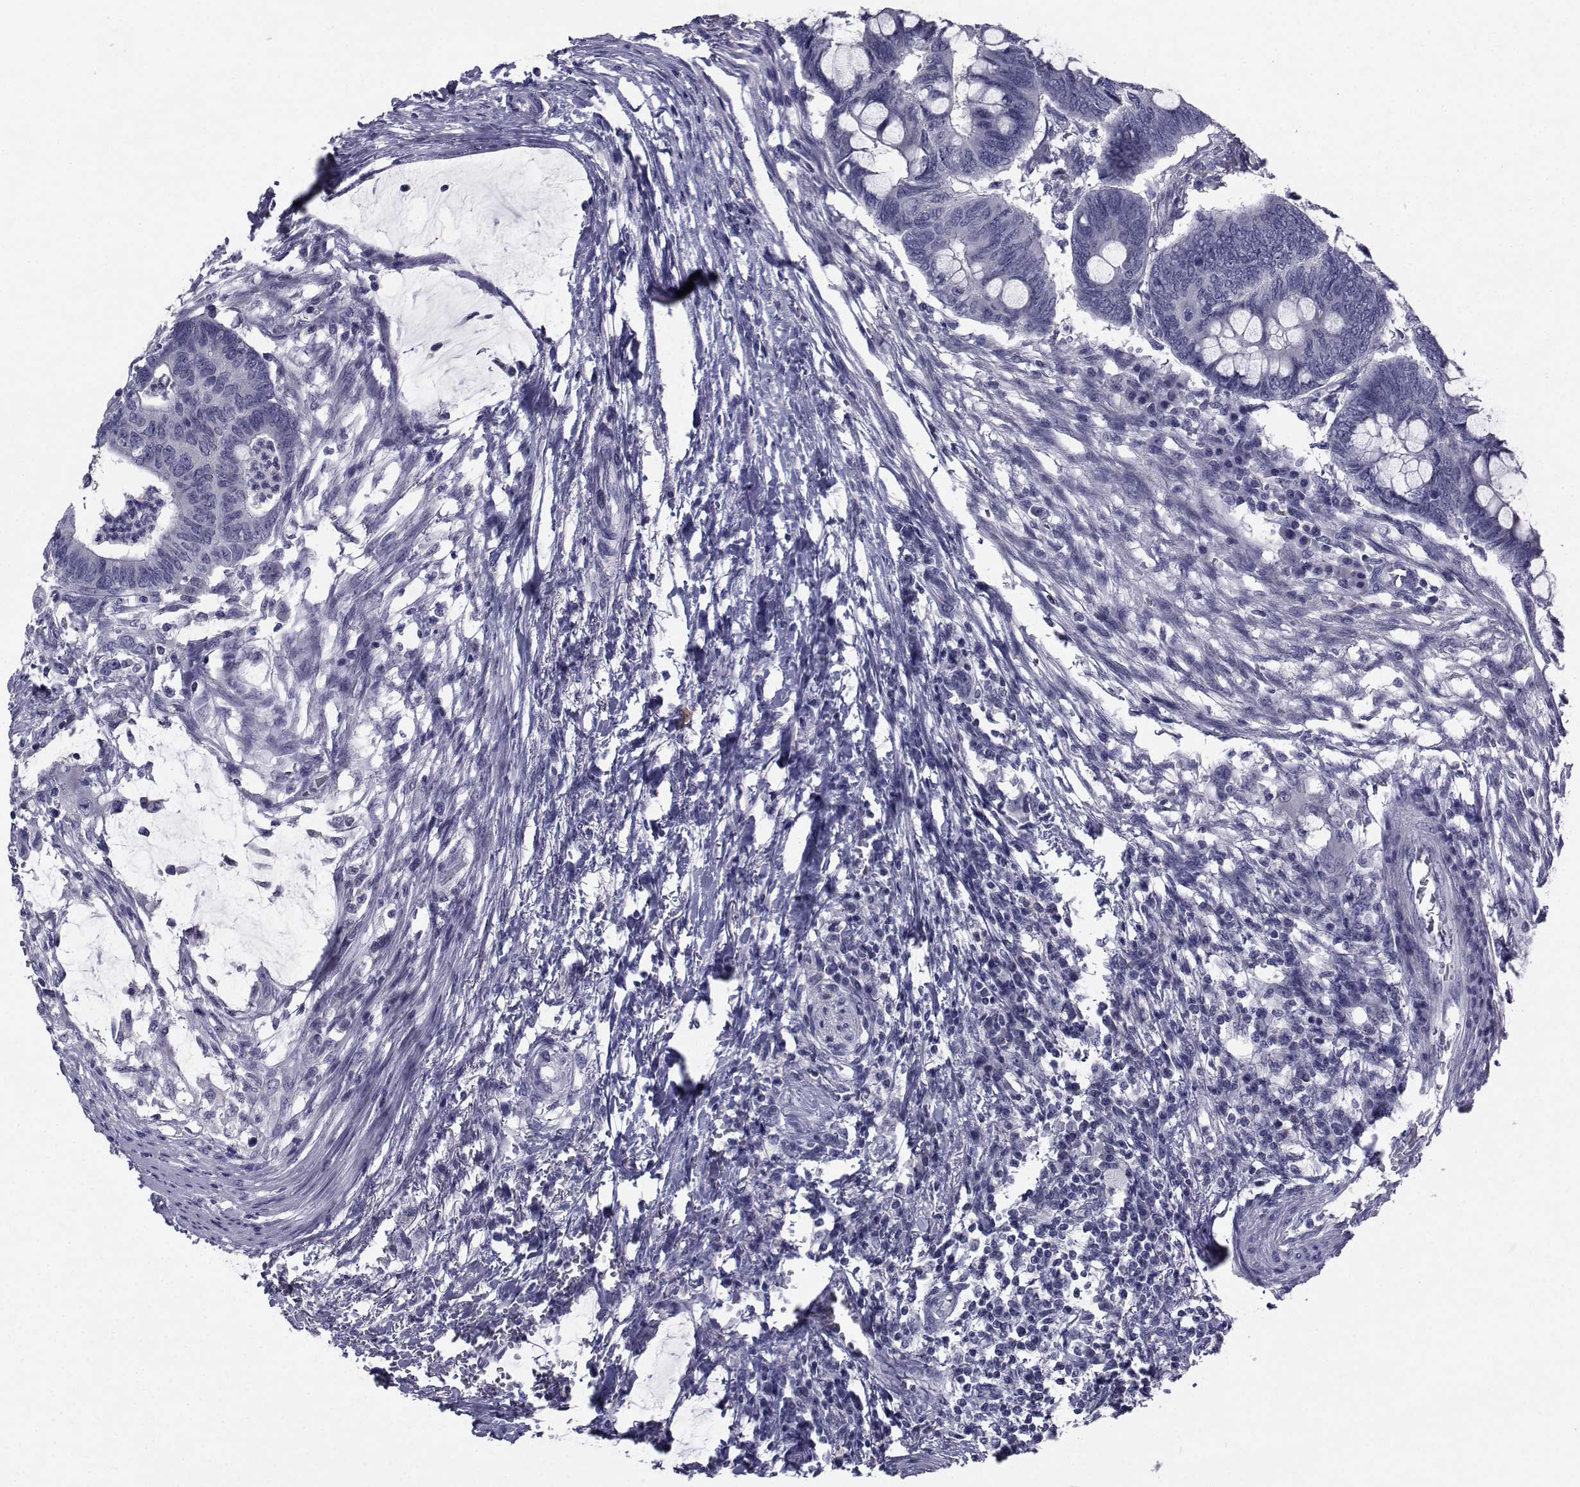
{"staining": {"intensity": "negative", "quantity": "none", "location": "none"}, "tissue": "colorectal cancer", "cell_type": "Tumor cells", "image_type": "cancer", "snomed": [{"axis": "morphology", "description": "Normal tissue, NOS"}, {"axis": "morphology", "description": "Adenocarcinoma, NOS"}, {"axis": "topography", "description": "Rectum"}, {"axis": "topography", "description": "Peripheral nerve tissue"}], "caption": "DAB (3,3'-diaminobenzidine) immunohistochemical staining of human colorectal adenocarcinoma exhibits no significant staining in tumor cells.", "gene": "CHRNA1", "patient": {"sex": "male", "age": 92}}